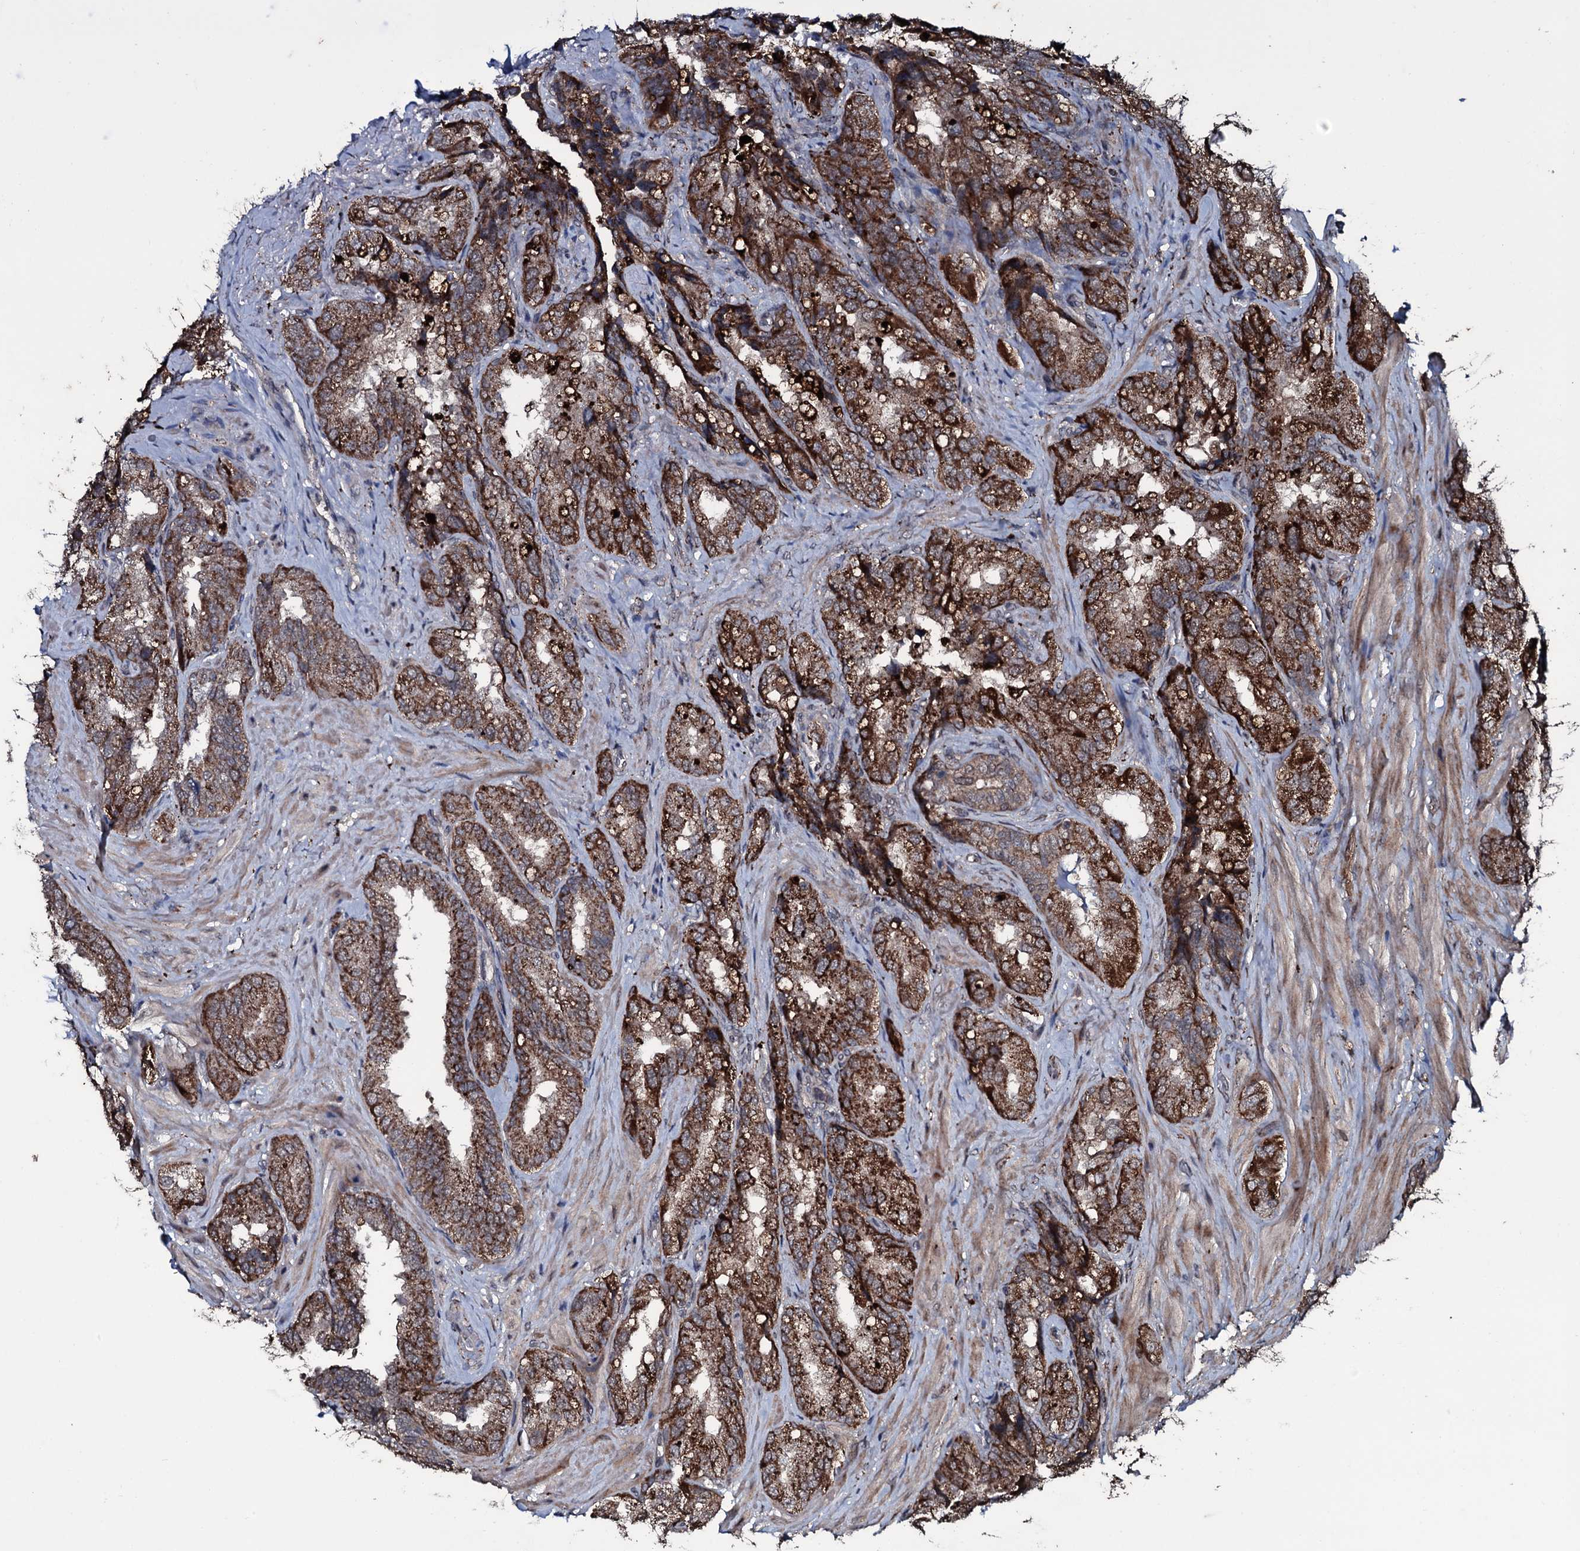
{"staining": {"intensity": "moderate", "quantity": ">75%", "location": "cytoplasmic/membranous"}, "tissue": "seminal vesicle", "cell_type": "Glandular cells", "image_type": "normal", "snomed": [{"axis": "morphology", "description": "Normal tissue, NOS"}, {"axis": "topography", "description": "Prostate and seminal vesicle, NOS"}, {"axis": "topography", "description": "Prostate"}, {"axis": "topography", "description": "Seminal veicle"}], "caption": "A micrograph showing moderate cytoplasmic/membranous expression in about >75% of glandular cells in benign seminal vesicle, as visualized by brown immunohistochemical staining.", "gene": "MRPS31", "patient": {"sex": "male", "age": 67}}